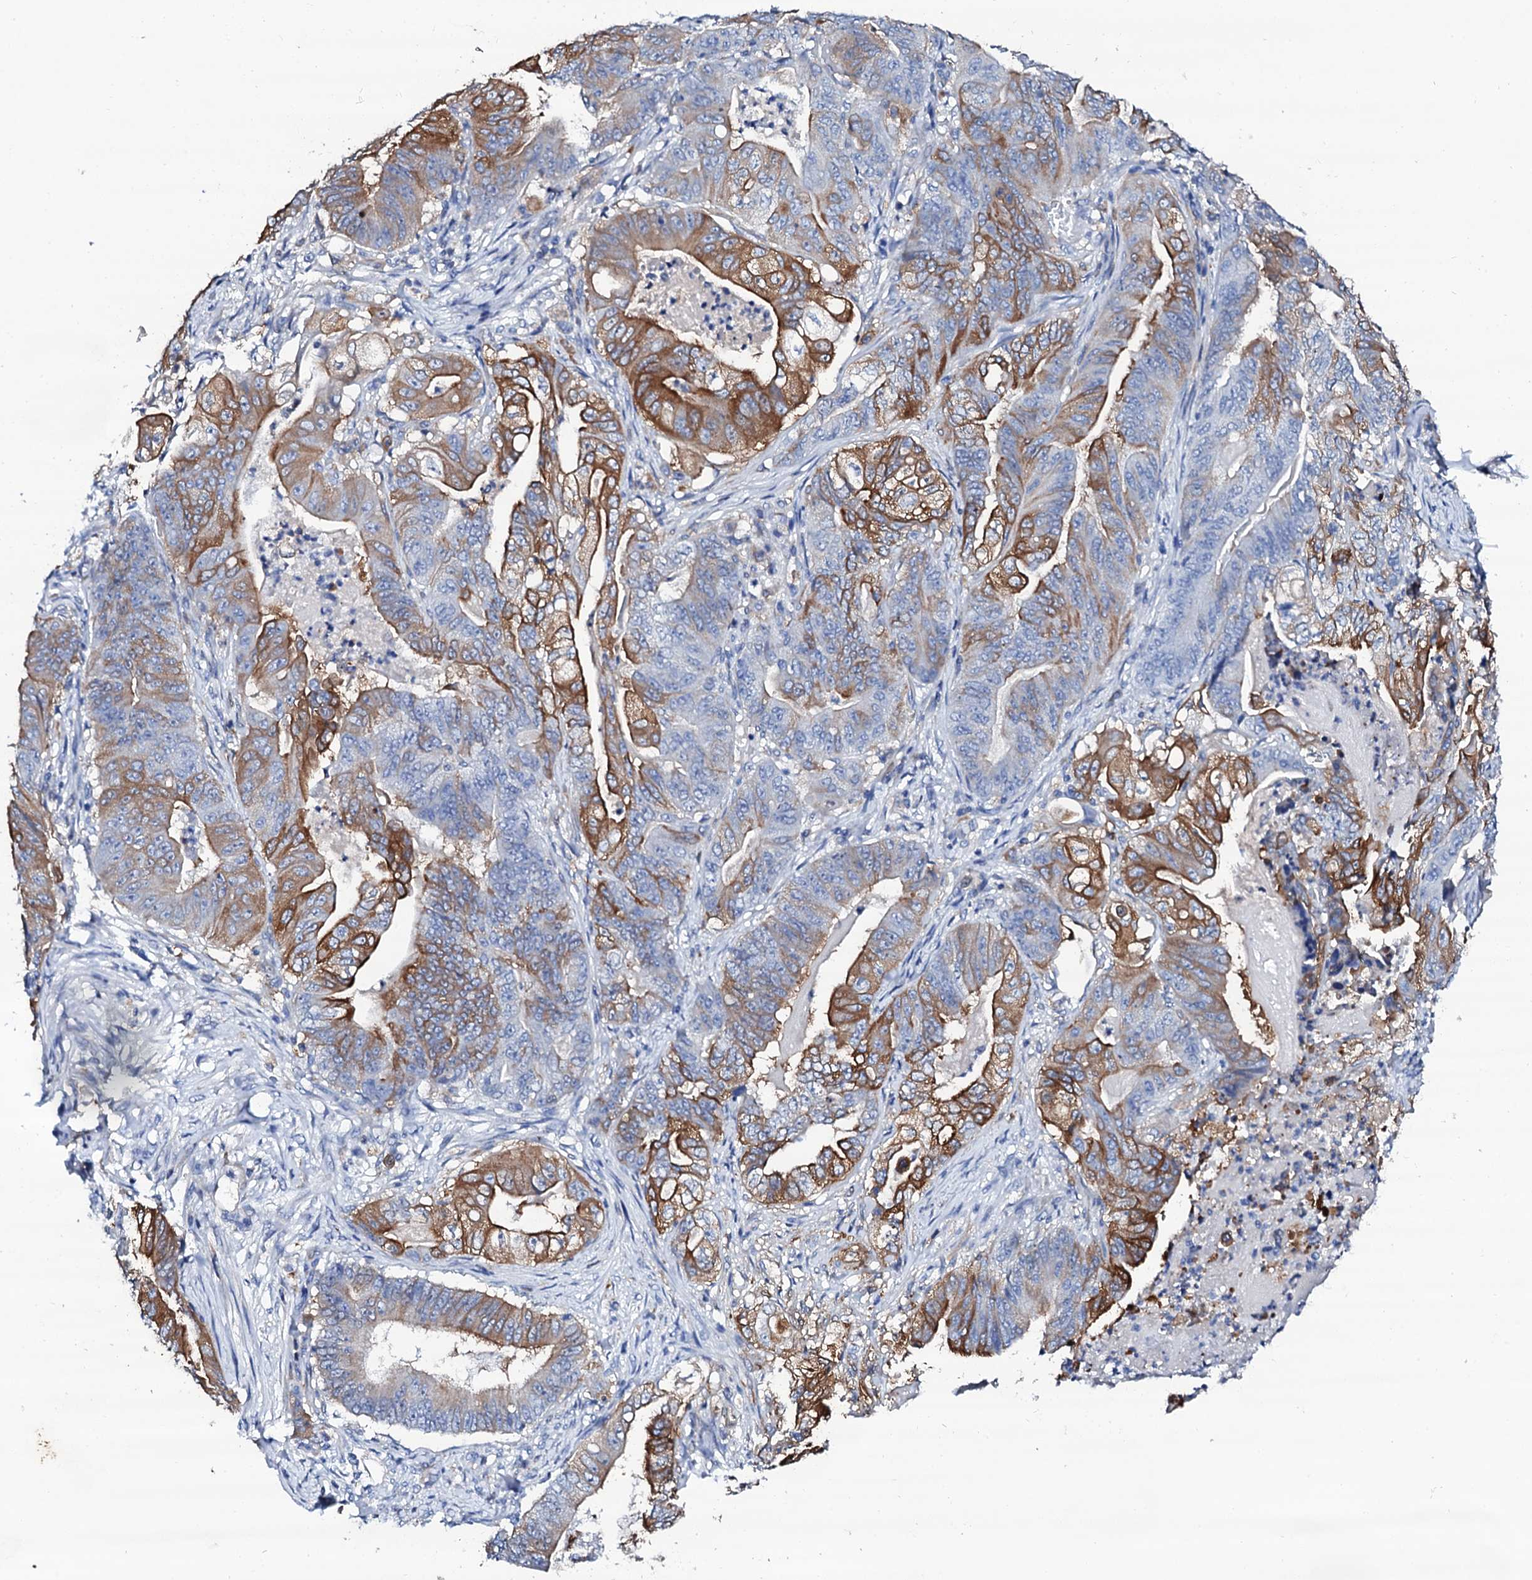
{"staining": {"intensity": "strong", "quantity": "25%-75%", "location": "cytoplasmic/membranous"}, "tissue": "stomach cancer", "cell_type": "Tumor cells", "image_type": "cancer", "snomed": [{"axis": "morphology", "description": "Adenocarcinoma, NOS"}, {"axis": "topography", "description": "Stomach"}], "caption": "Protein analysis of stomach adenocarcinoma tissue exhibits strong cytoplasmic/membranous expression in approximately 25%-75% of tumor cells. (DAB = brown stain, brightfield microscopy at high magnification).", "gene": "GLB1L3", "patient": {"sex": "female", "age": 73}}